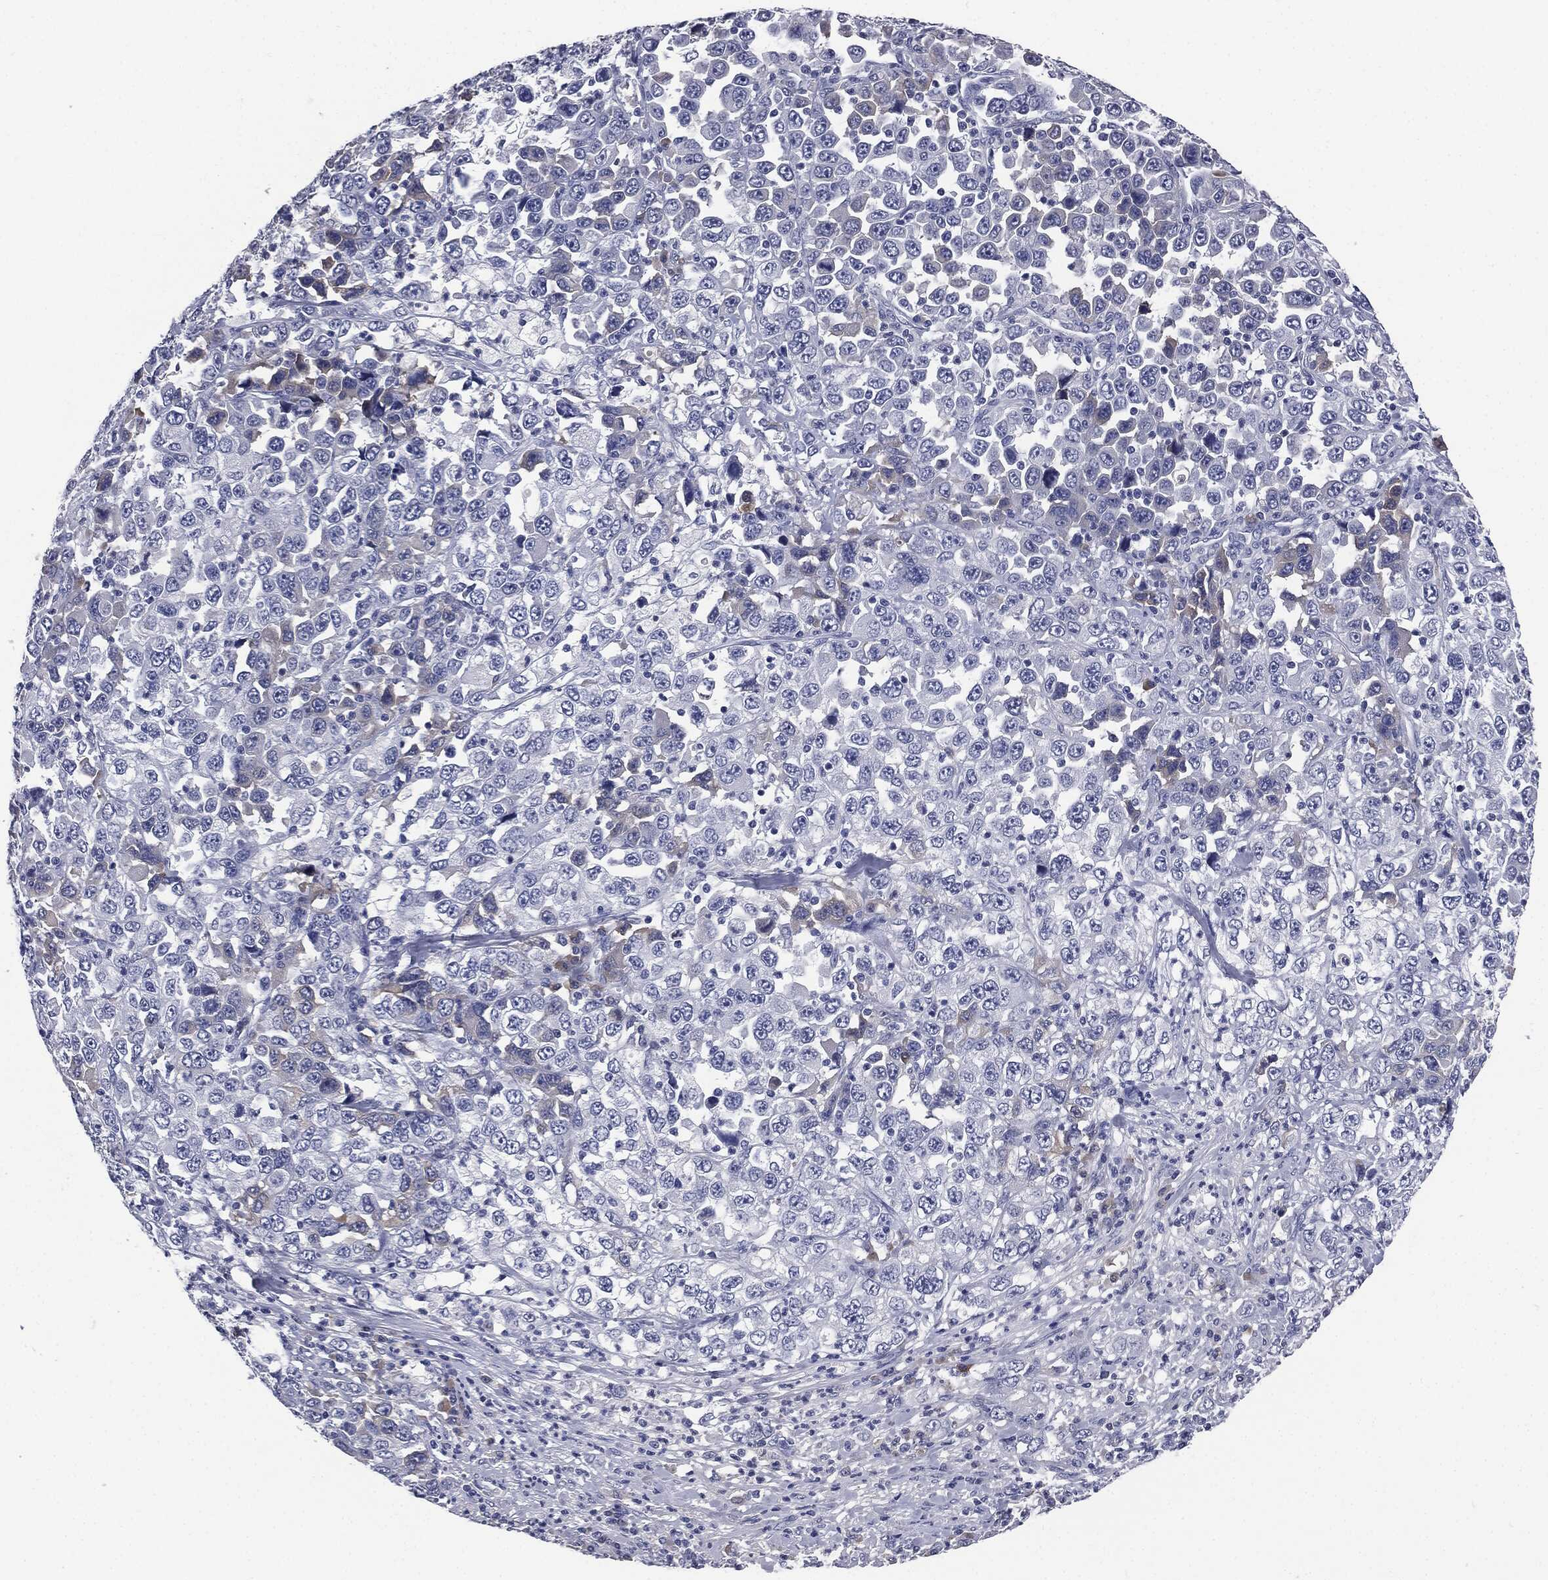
{"staining": {"intensity": "negative", "quantity": "none", "location": "none"}, "tissue": "stomach cancer", "cell_type": "Tumor cells", "image_type": "cancer", "snomed": [{"axis": "morphology", "description": "Normal tissue, NOS"}, {"axis": "morphology", "description": "Adenocarcinoma, NOS"}, {"axis": "topography", "description": "Stomach, upper"}, {"axis": "topography", "description": "Stomach"}], "caption": "Immunohistochemistry (IHC) photomicrograph of neoplastic tissue: stomach cancer (adenocarcinoma) stained with DAB (3,3'-diaminobenzidine) exhibits no significant protein expression in tumor cells.", "gene": "SIGLEC7", "patient": {"sex": "male", "age": 59}}